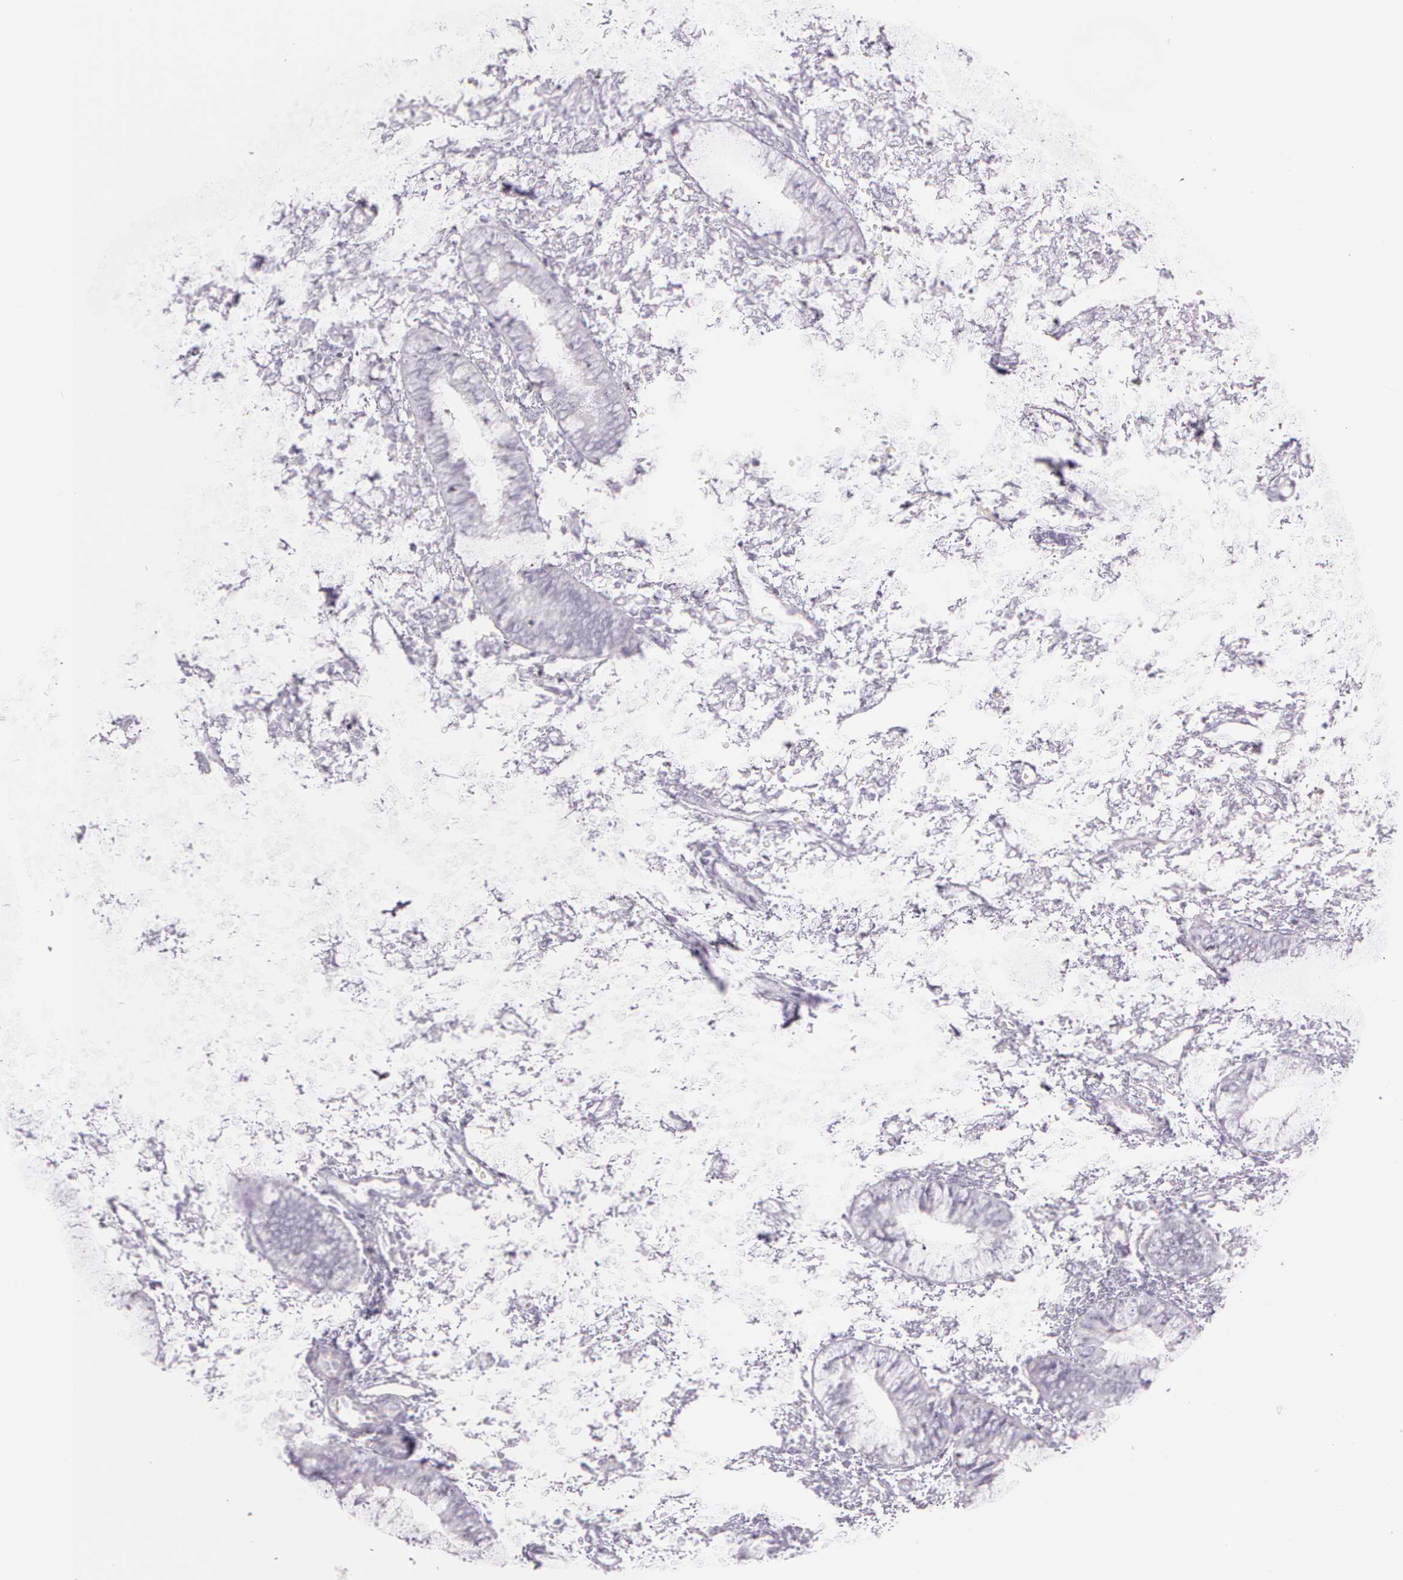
{"staining": {"intensity": "negative", "quantity": "none", "location": "none"}, "tissue": "endometrium", "cell_type": "Cells in endometrial stroma", "image_type": "normal", "snomed": [{"axis": "morphology", "description": "Normal tissue, NOS"}, {"axis": "topography", "description": "Endometrium"}], "caption": "Immunohistochemical staining of unremarkable endometrium displays no significant expression in cells in endometrial stroma. The staining is performed using DAB (3,3'-diaminobenzidine) brown chromogen with nuclei counter-stained in using hematoxylin.", "gene": "OTC", "patient": {"sex": "female", "age": 35}}